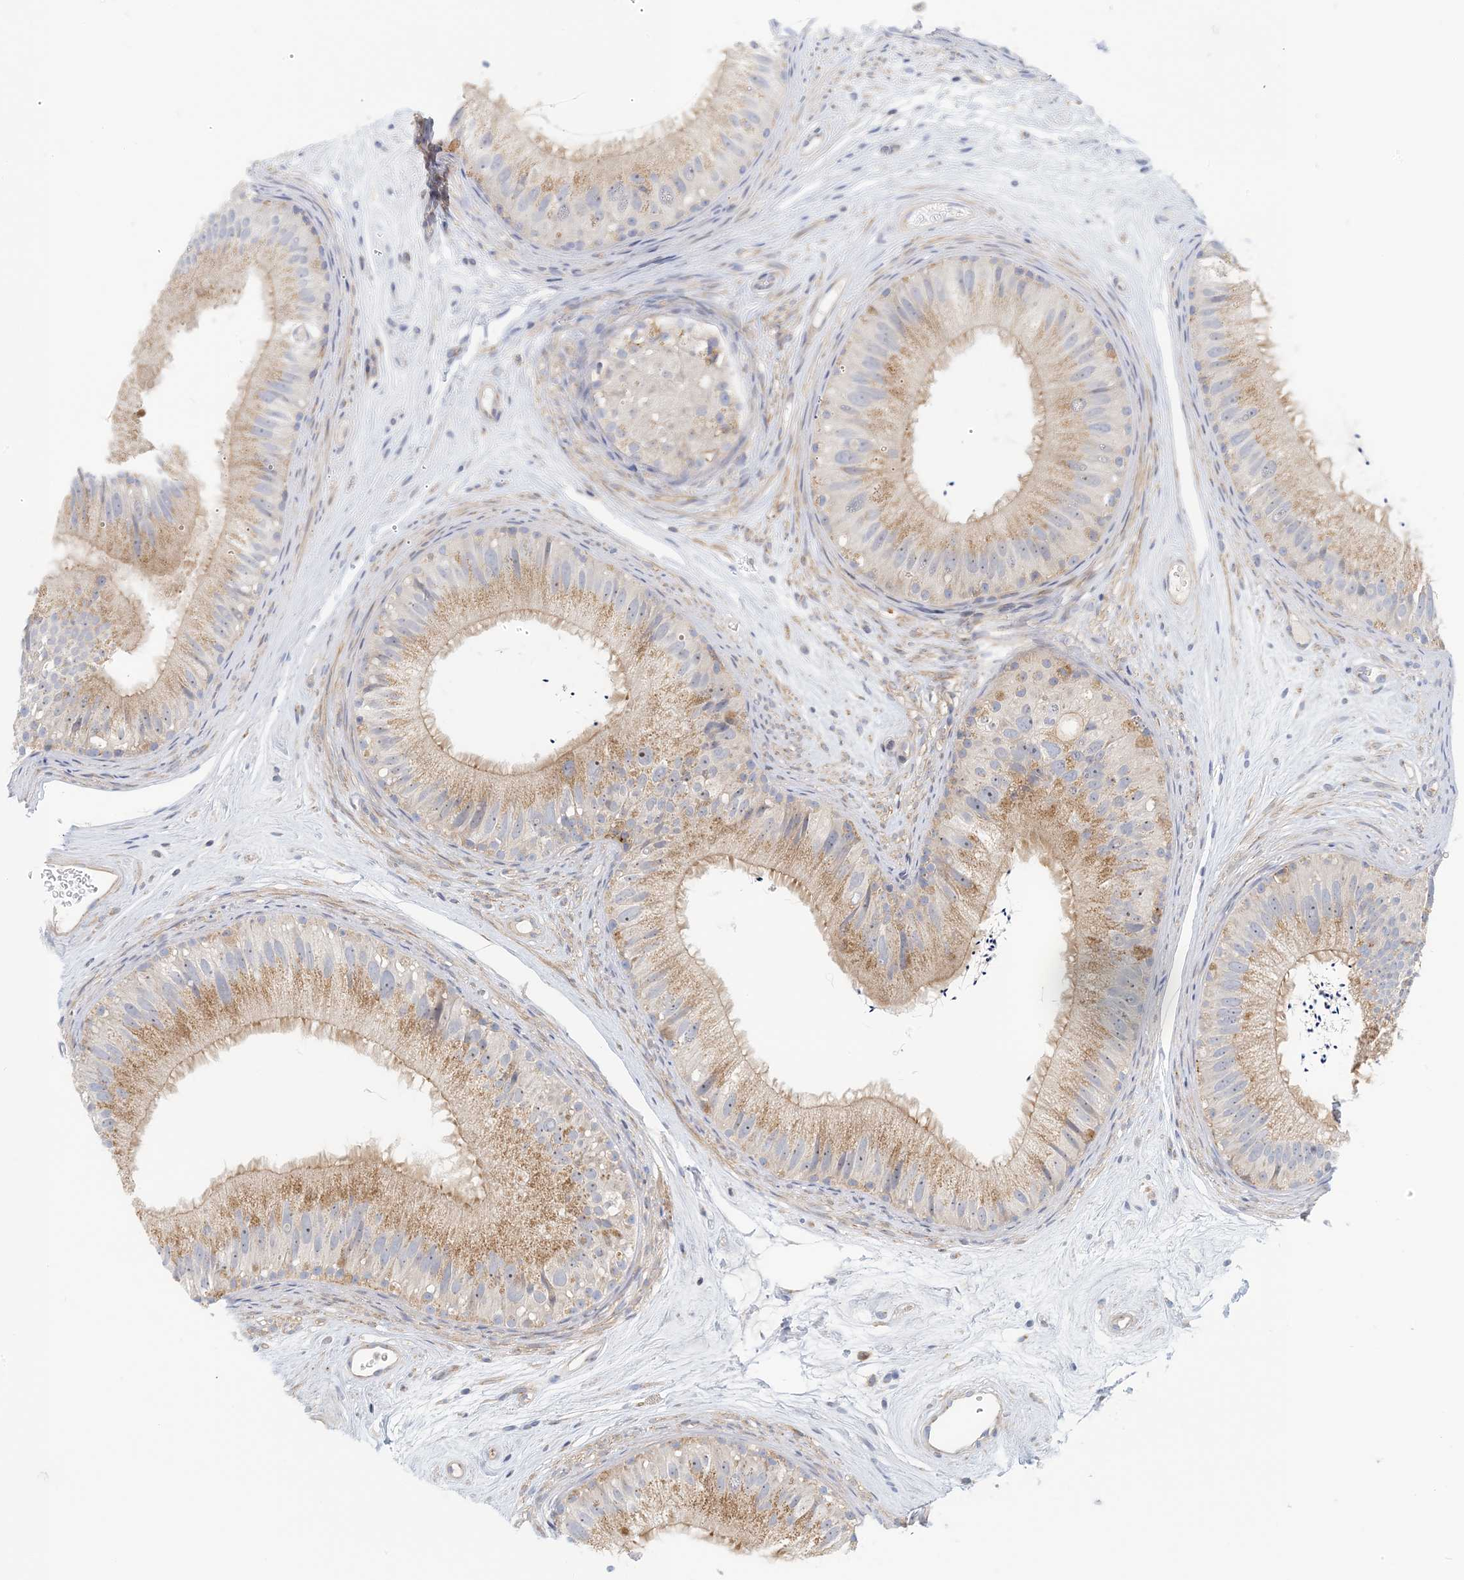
{"staining": {"intensity": "moderate", "quantity": "25%-75%", "location": "cytoplasmic/membranous"}, "tissue": "epididymis", "cell_type": "Glandular cells", "image_type": "normal", "snomed": [{"axis": "morphology", "description": "Normal tissue, NOS"}, {"axis": "topography", "description": "Epididymis"}], "caption": "Protein expression analysis of benign human epididymis reveals moderate cytoplasmic/membranous expression in about 25%-75% of glandular cells. The protein of interest is stained brown, and the nuclei are stained in blue (DAB (3,3'-diaminobenzidine) IHC with brightfield microscopy, high magnification).", "gene": "COLEC11", "patient": {"sex": "male", "age": 77}}